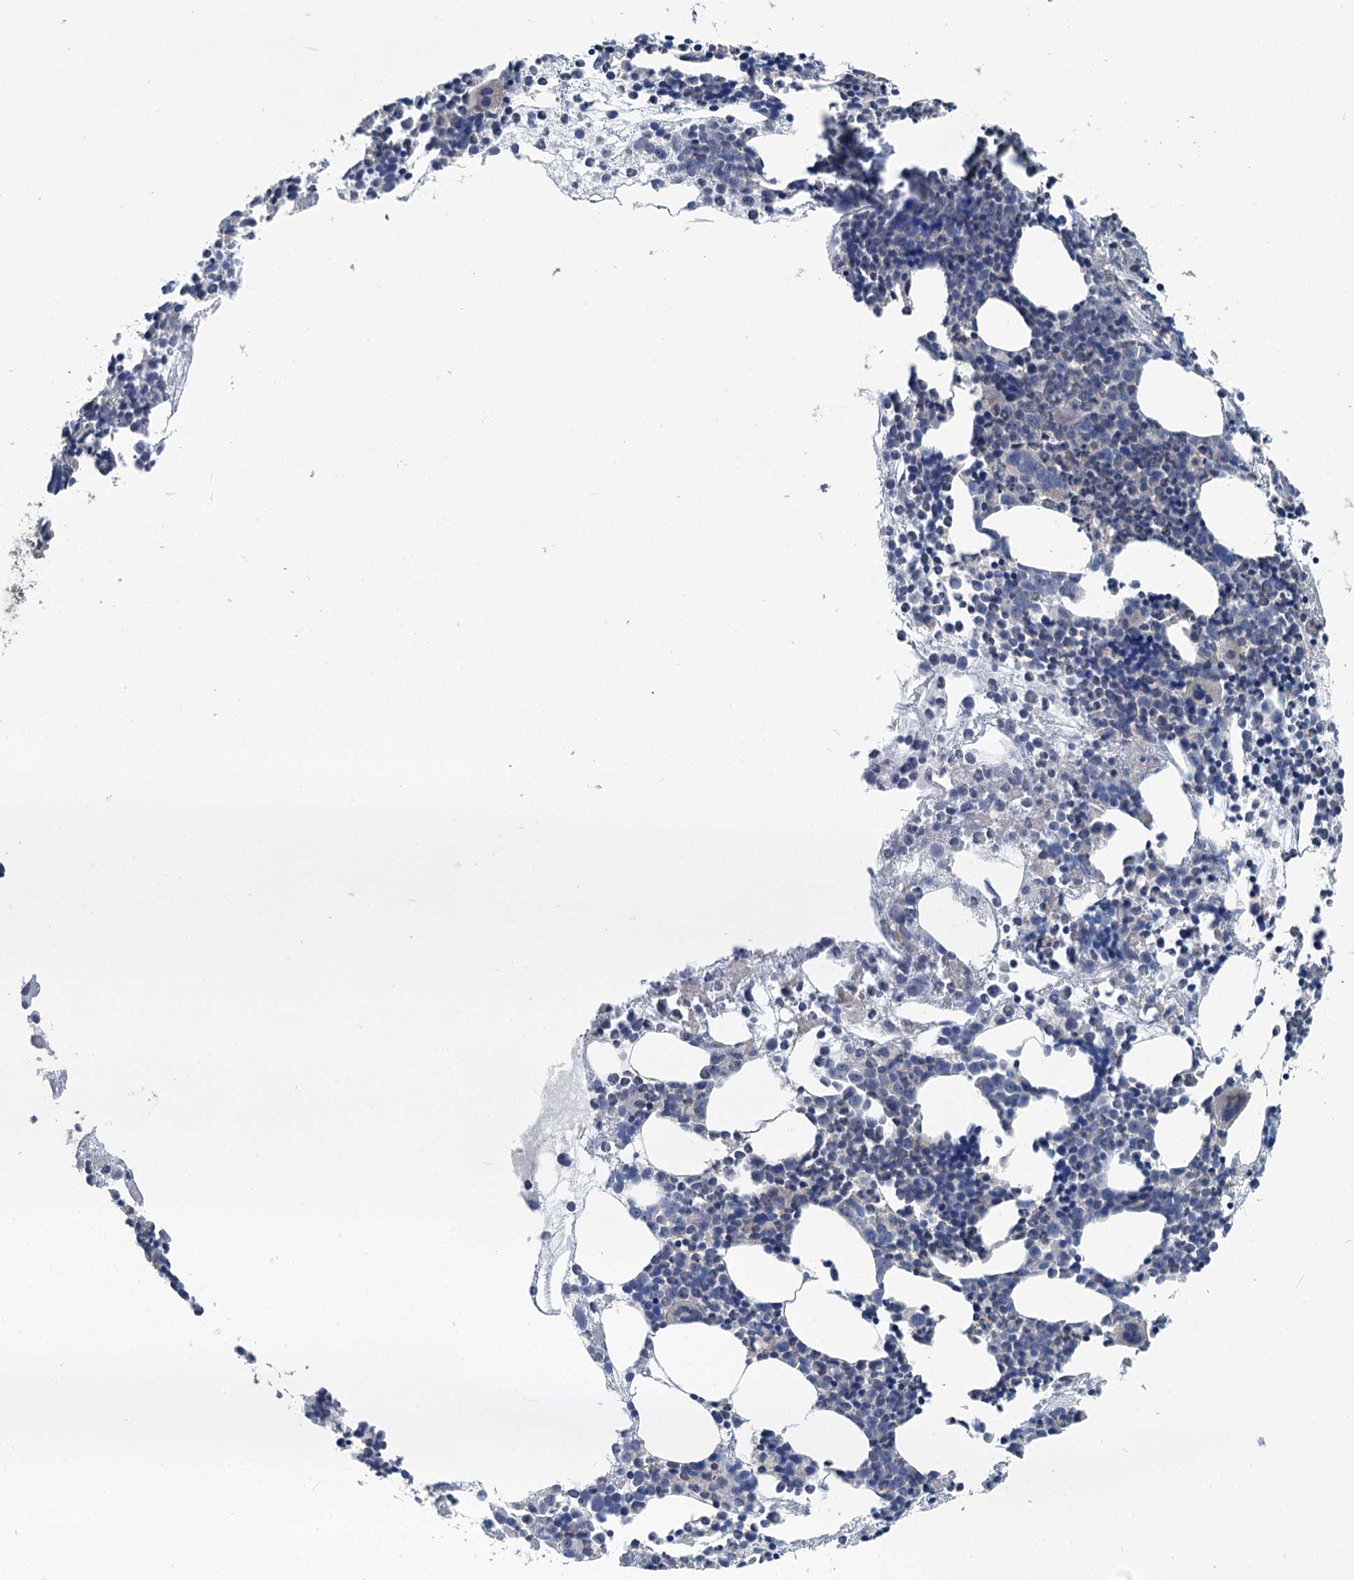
{"staining": {"intensity": "negative", "quantity": "none", "location": "none"}, "tissue": "bone marrow", "cell_type": "Hematopoietic cells", "image_type": "normal", "snomed": [{"axis": "morphology", "description": "Normal tissue, NOS"}, {"axis": "topography", "description": "Bone marrow"}], "caption": "Hematopoietic cells show no significant protein positivity in benign bone marrow. (DAB (3,3'-diaminobenzidine) IHC, high magnification).", "gene": "MARK2", "patient": {"sex": "female", "age": 89}}